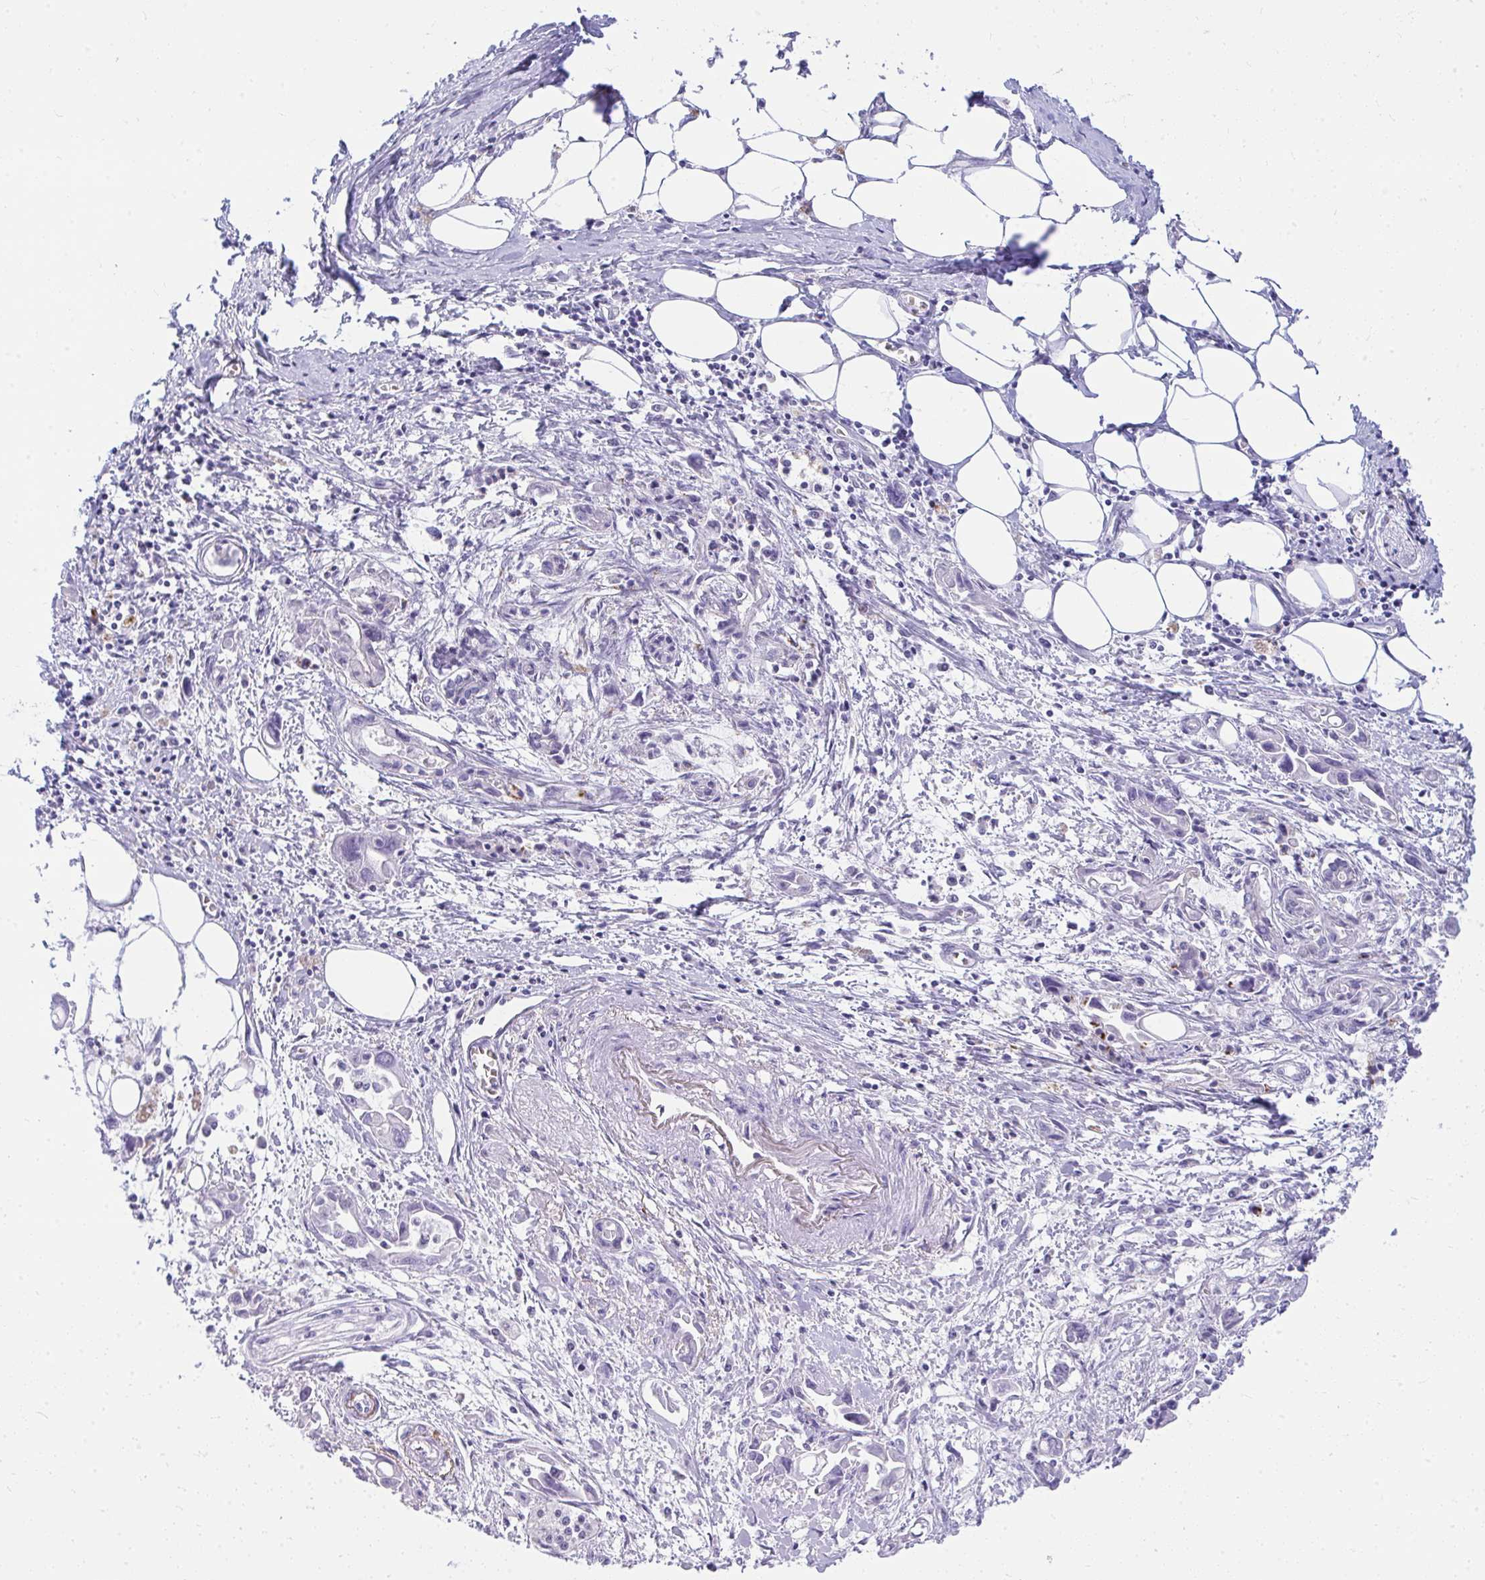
{"staining": {"intensity": "negative", "quantity": "none", "location": "none"}, "tissue": "pancreatic cancer", "cell_type": "Tumor cells", "image_type": "cancer", "snomed": [{"axis": "morphology", "description": "Adenocarcinoma, NOS"}, {"axis": "topography", "description": "Pancreas"}], "caption": "Pancreatic cancer was stained to show a protein in brown. There is no significant expression in tumor cells.", "gene": "LRRC36", "patient": {"sex": "male", "age": 84}}